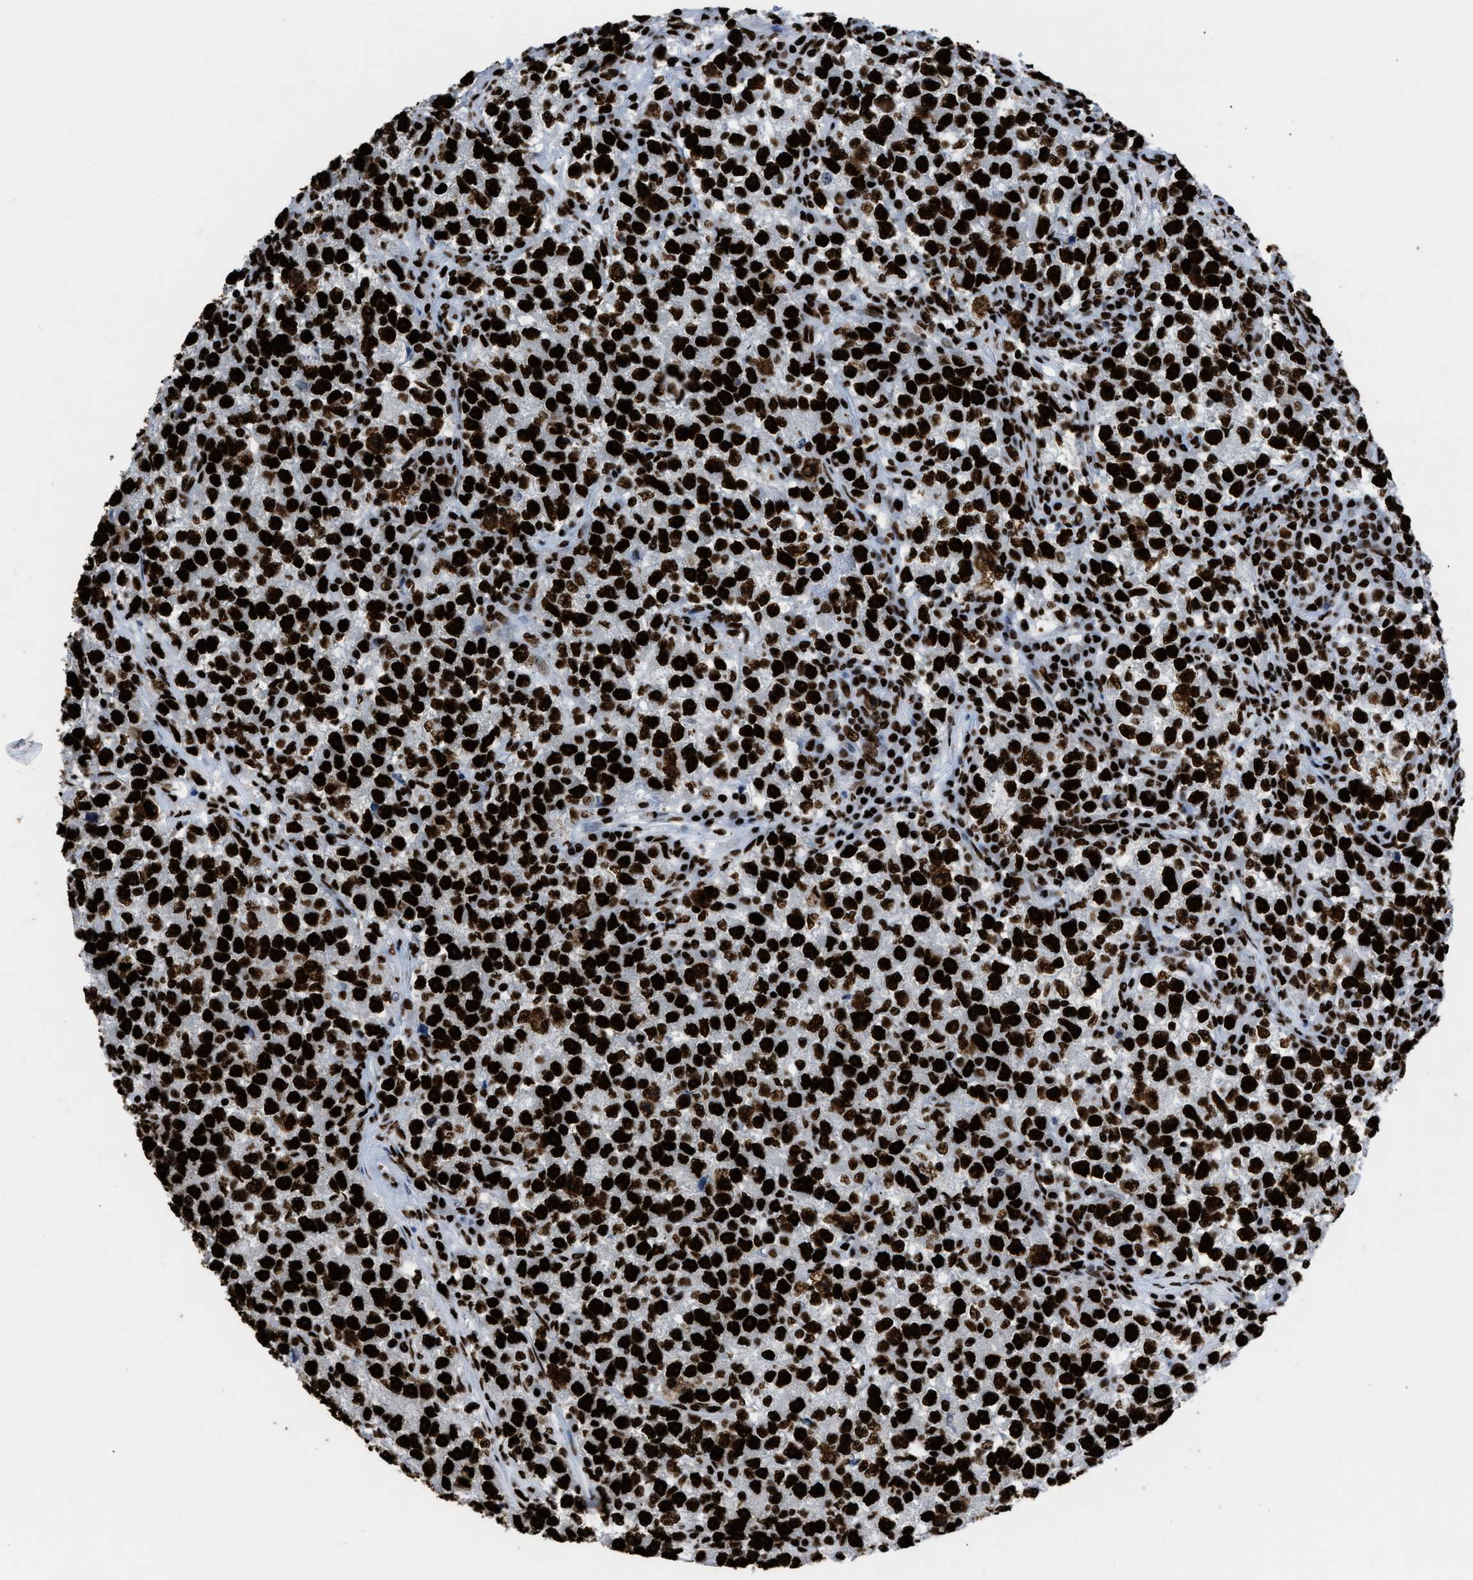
{"staining": {"intensity": "strong", "quantity": ">75%", "location": "nuclear"}, "tissue": "testis cancer", "cell_type": "Tumor cells", "image_type": "cancer", "snomed": [{"axis": "morphology", "description": "Seminoma, NOS"}, {"axis": "topography", "description": "Testis"}], "caption": "This is a photomicrograph of immunohistochemistry (IHC) staining of seminoma (testis), which shows strong staining in the nuclear of tumor cells.", "gene": "HNRNPM", "patient": {"sex": "male", "age": 22}}